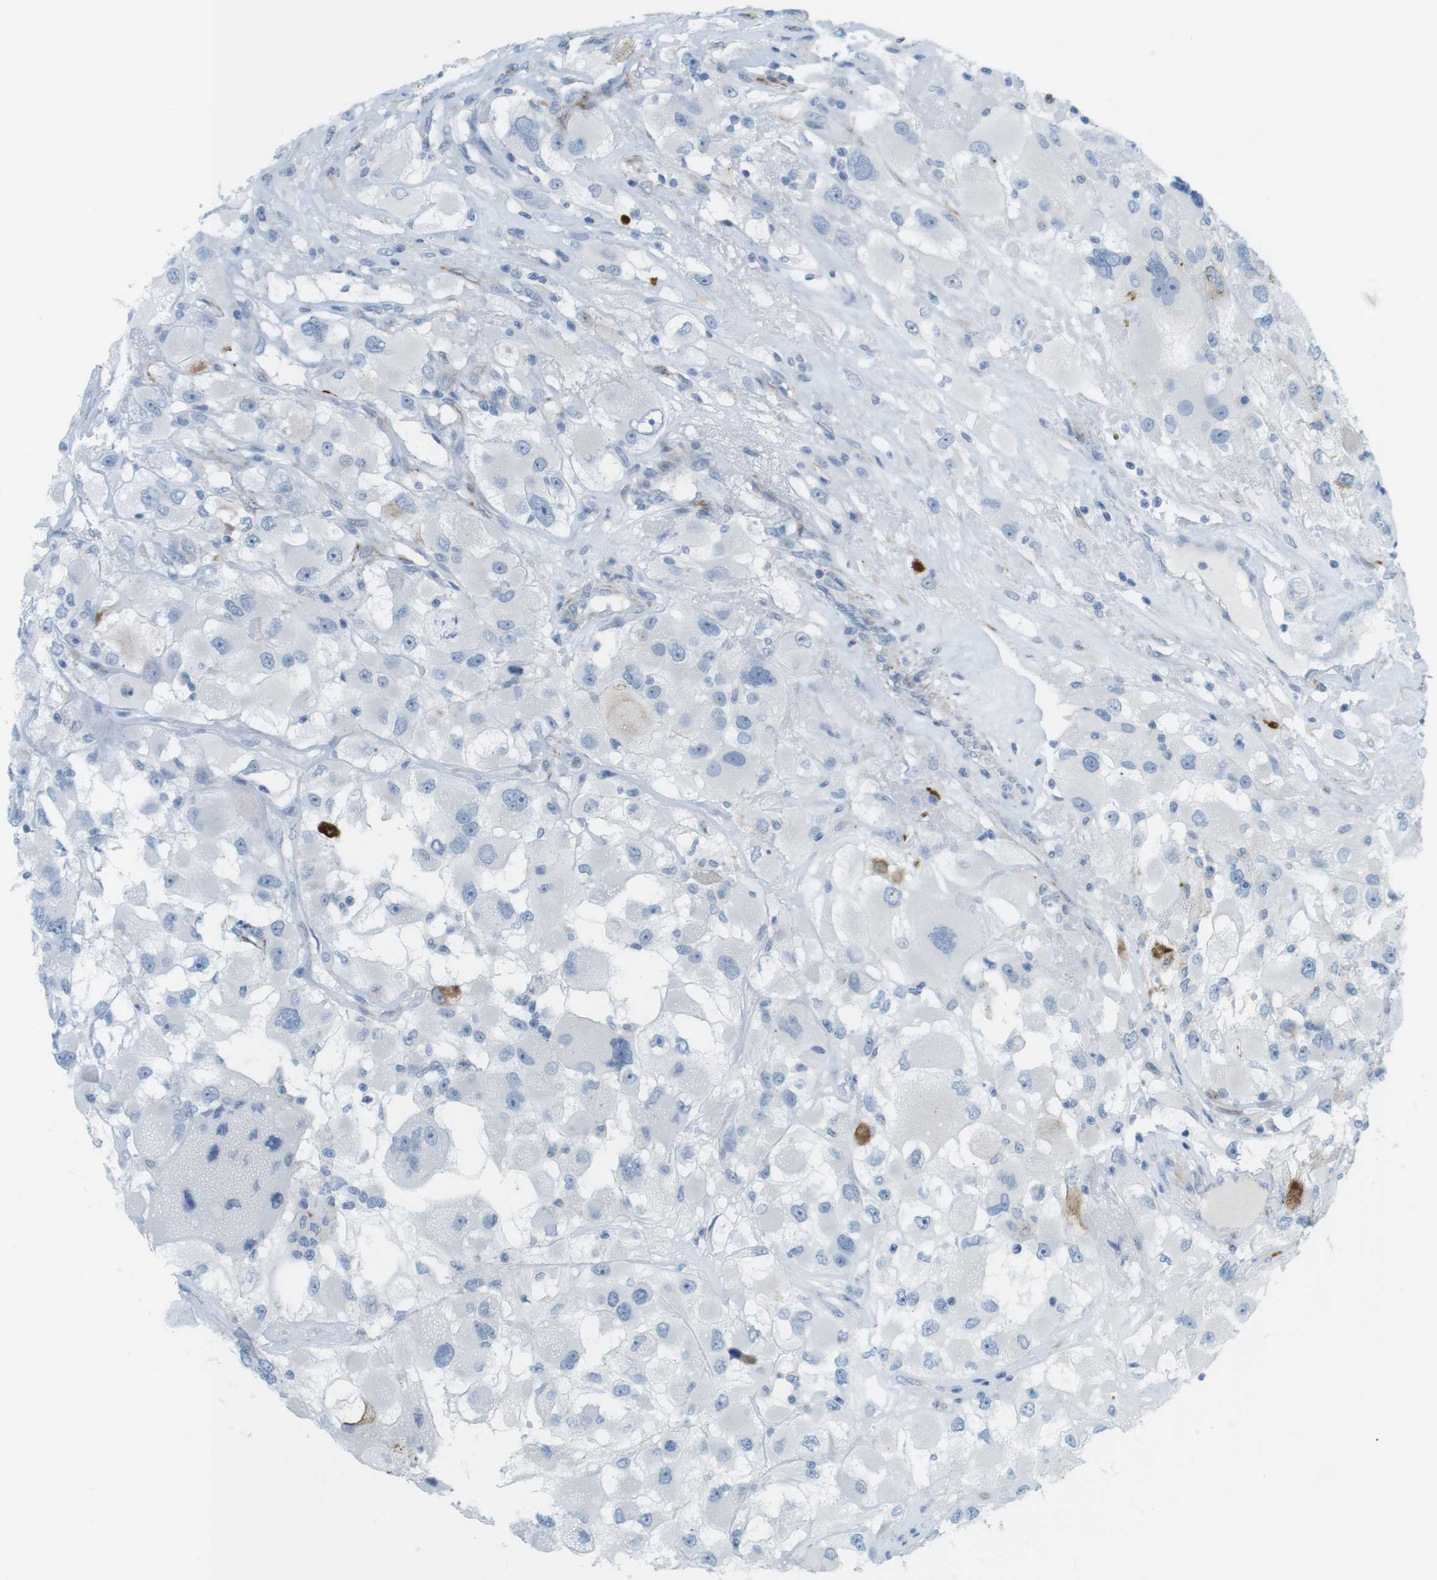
{"staining": {"intensity": "negative", "quantity": "none", "location": "none"}, "tissue": "renal cancer", "cell_type": "Tumor cells", "image_type": "cancer", "snomed": [{"axis": "morphology", "description": "Adenocarcinoma, NOS"}, {"axis": "topography", "description": "Kidney"}], "caption": "Micrograph shows no protein positivity in tumor cells of renal cancer (adenocarcinoma) tissue. Brightfield microscopy of immunohistochemistry stained with DAB (brown) and hematoxylin (blue), captured at high magnification.", "gene": "MYH9", "patient": {"sex": "female", "age": 52}}